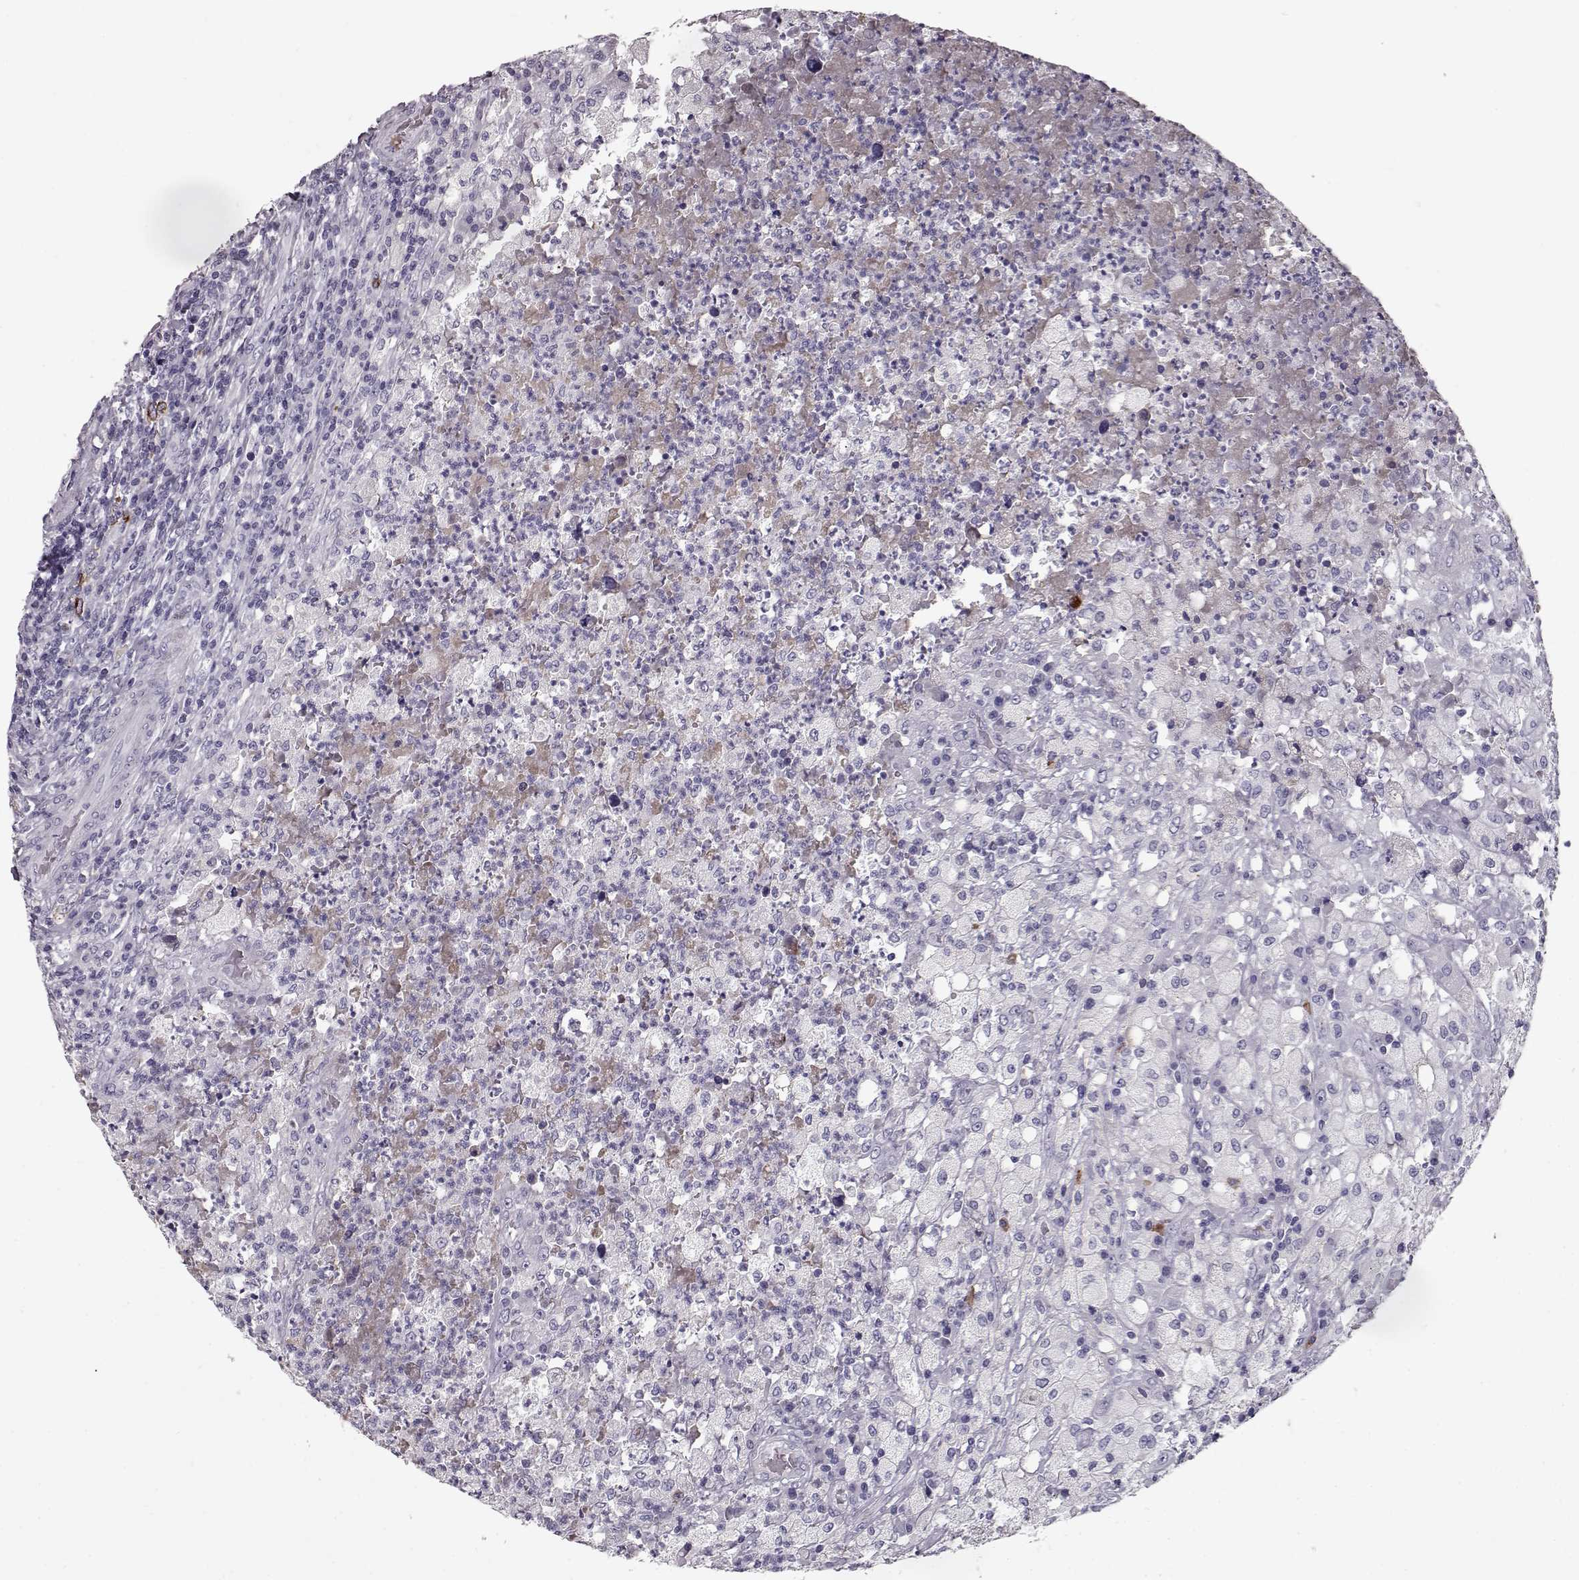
{"staining": {"intensity": "negative", "quantity": "none", "location": "none"}, "tissue": "testis cancer", "cell_type": "Tumor cells", "image_type": "cancer", "snomed": [{"axis": "morphology", "description": "Necrosis, NOS"}, {"axis": "morphology", "description": "Carcinoma, Embryonal, NOS"}, {"axis": "topography", "description": "Testis"}], "caption": "Immunohistochemical staining of embryonal carcinoma (testis) demonstrates no significant expression in tumor cells.", "gene": "CCL19", "patient": {"sex": "male", "age": 19}}